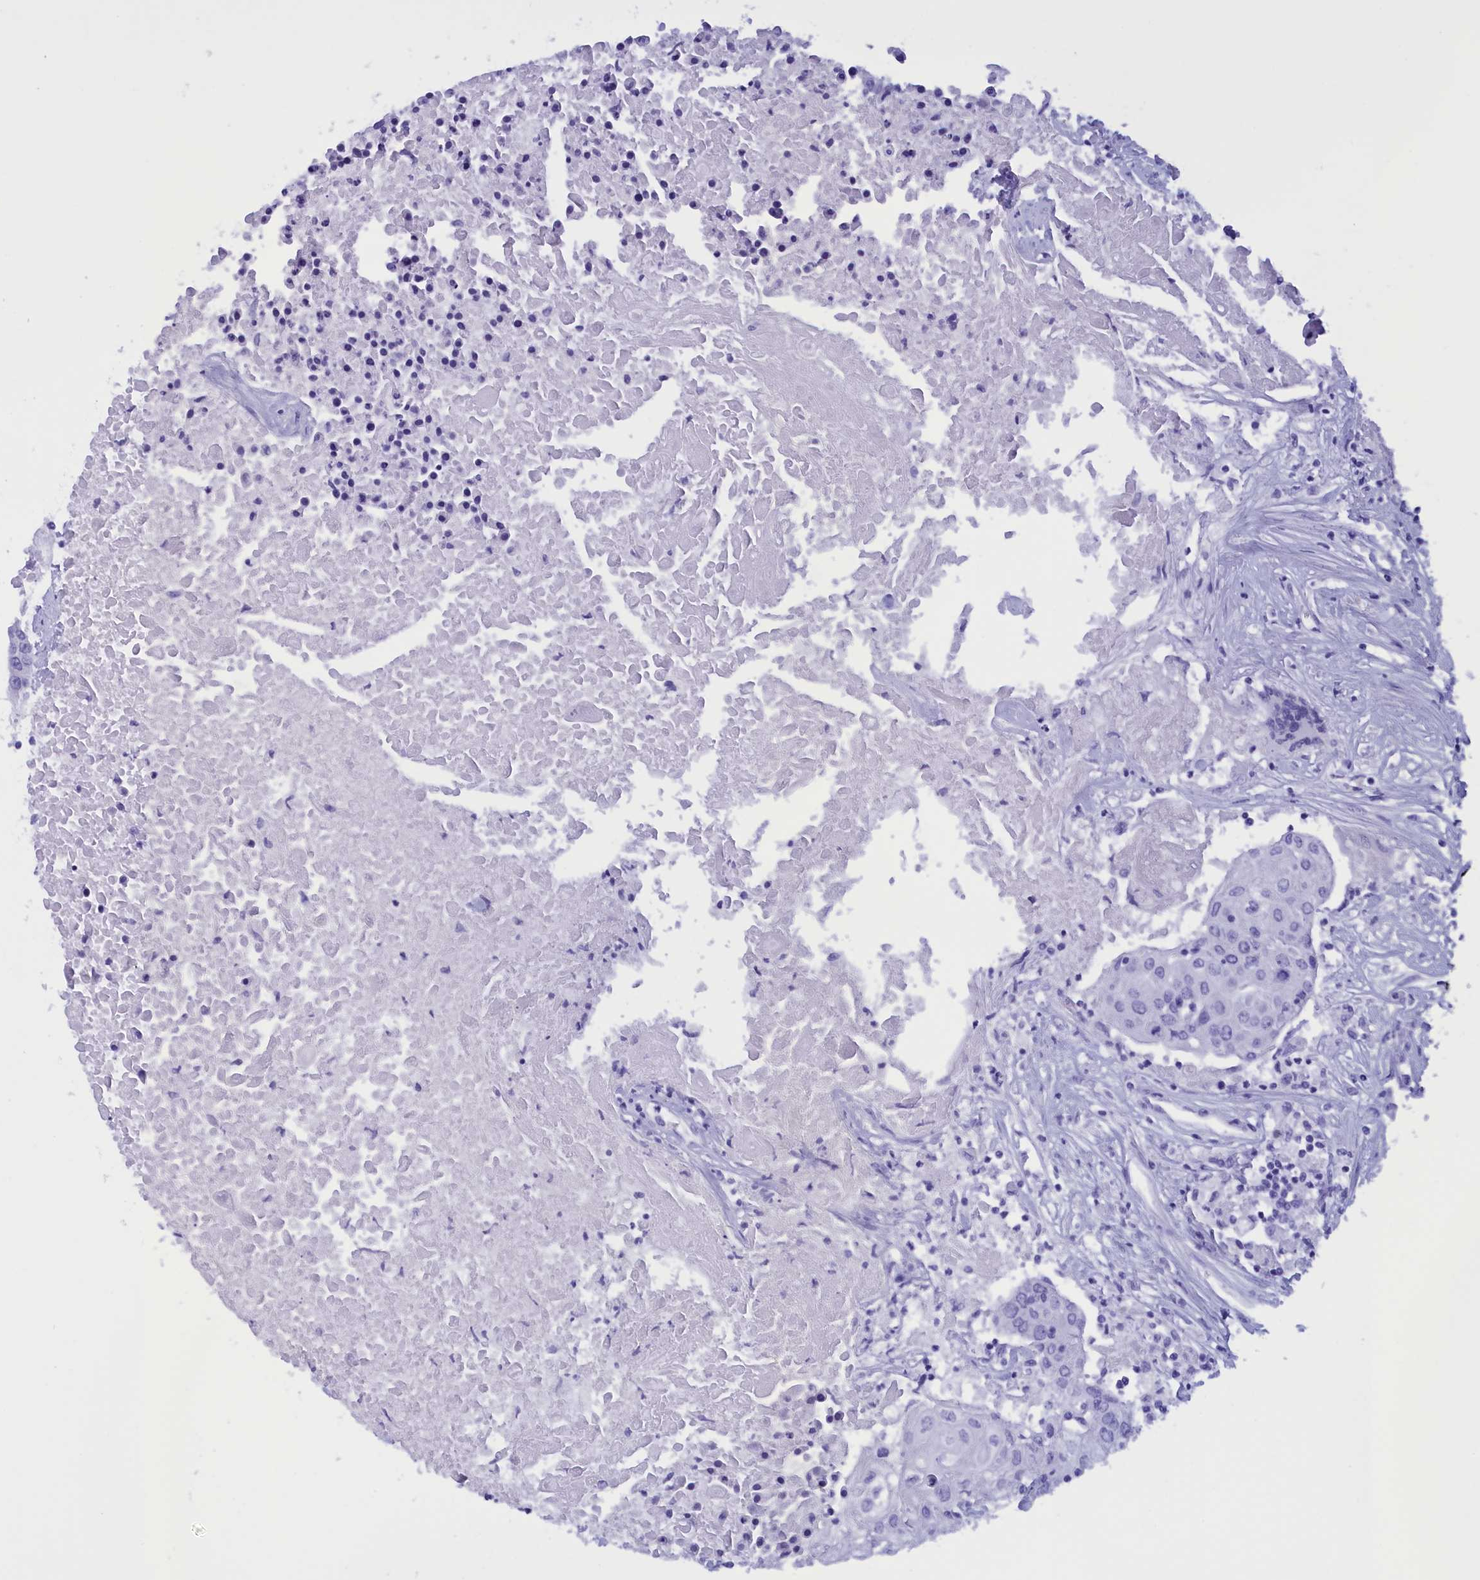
{"staining": {"intensity": "negative", "quantity": "none", "location": "none"}, "tissue": "urothelial cancer", "cell_type": "Tumor cells", "image_type": "cancer", "snomed": [{"axis": "morphology", "description": "Urothelial carcinoma, High grade"}, {"axis": "topography", "description": "Urinary bladder"}], "caption": "Immunohistochemical staining of human high-grade urothelial carcinoma demonstrates no significant expression in tumor cells.", "gene": "BRI3", "patient": {"sex": "female", "age": 85}}